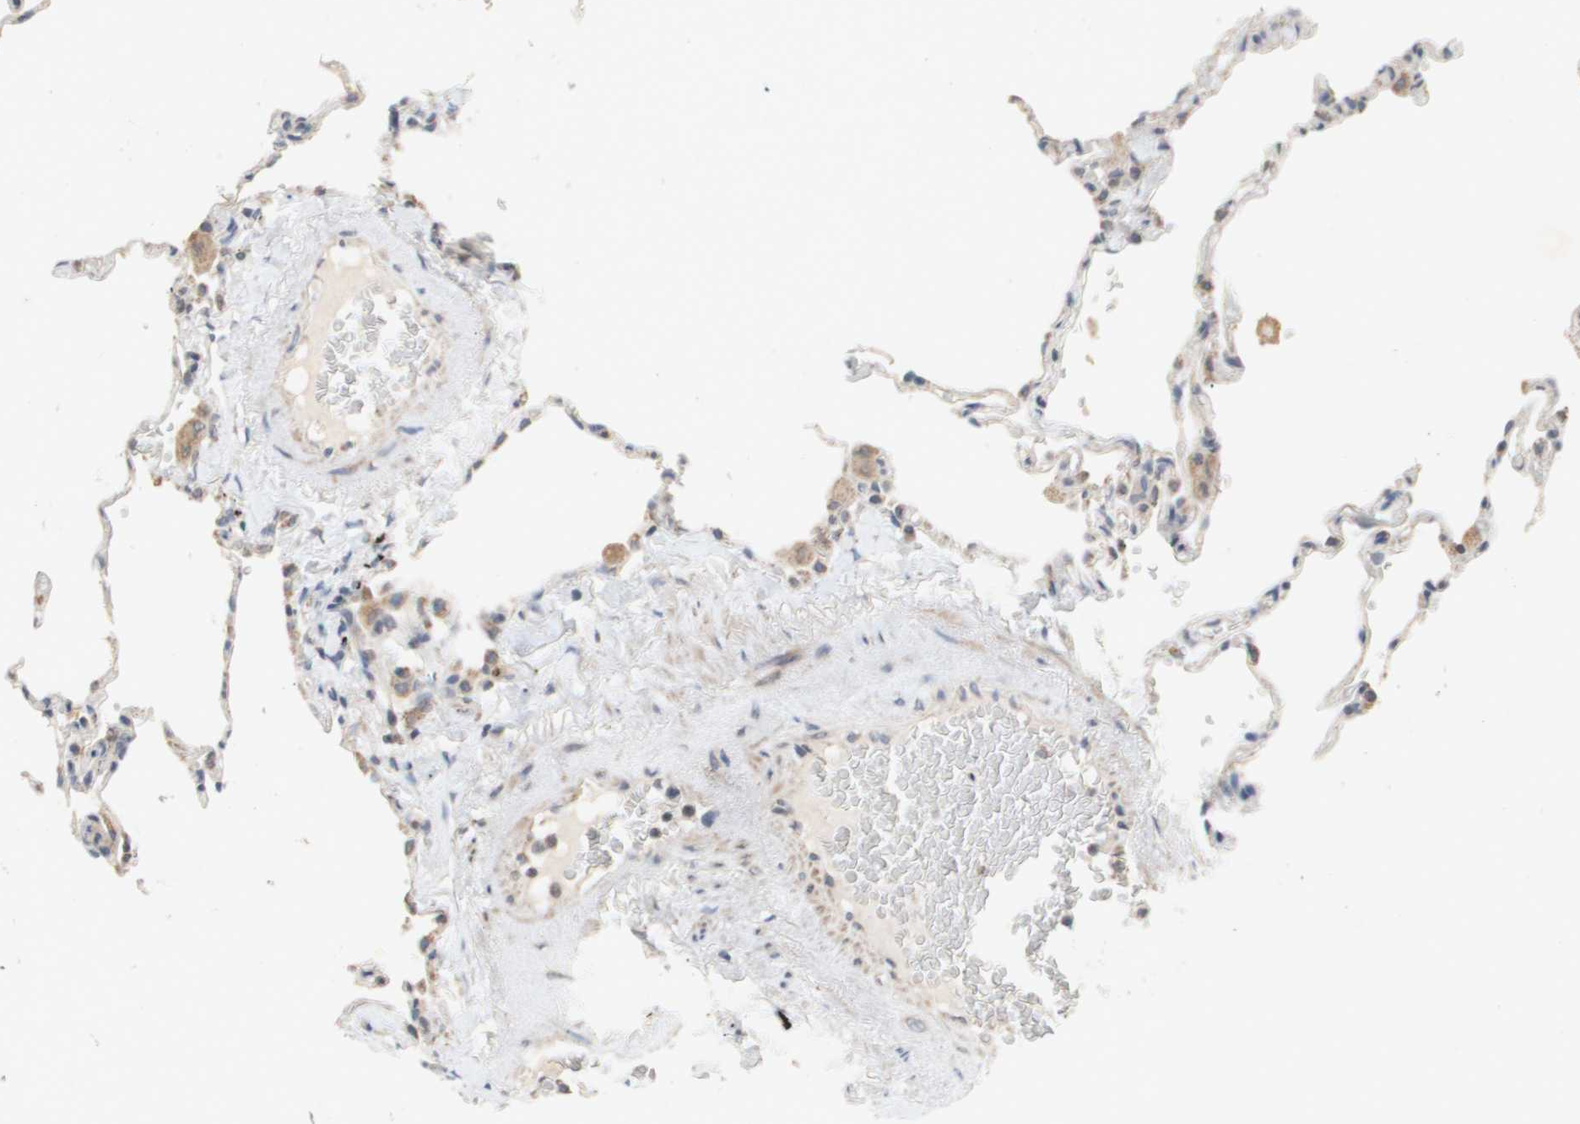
{"staining": {"intensity": "moderate", "quantity": "<25%", "location": "cytoplasmic/membranous"}, "tissue": "lung", "cell_type": "Alveolar cells", "image_type": "normal", "snomed": [{"axis": "morphology", "description": "Normal tissue, NOS"}, {"axis": "topography", "description": "Lung"}], "caption": "Immunohistochemistry (DAB (3,3'-diaminobenzidine)) staining of normal lung shows moderate cytoplasmic/membranous protein positivity in about <25% of alveolar cells.", "gene": "PTGIS", "patient": {"sex": "male", "age": 59}}